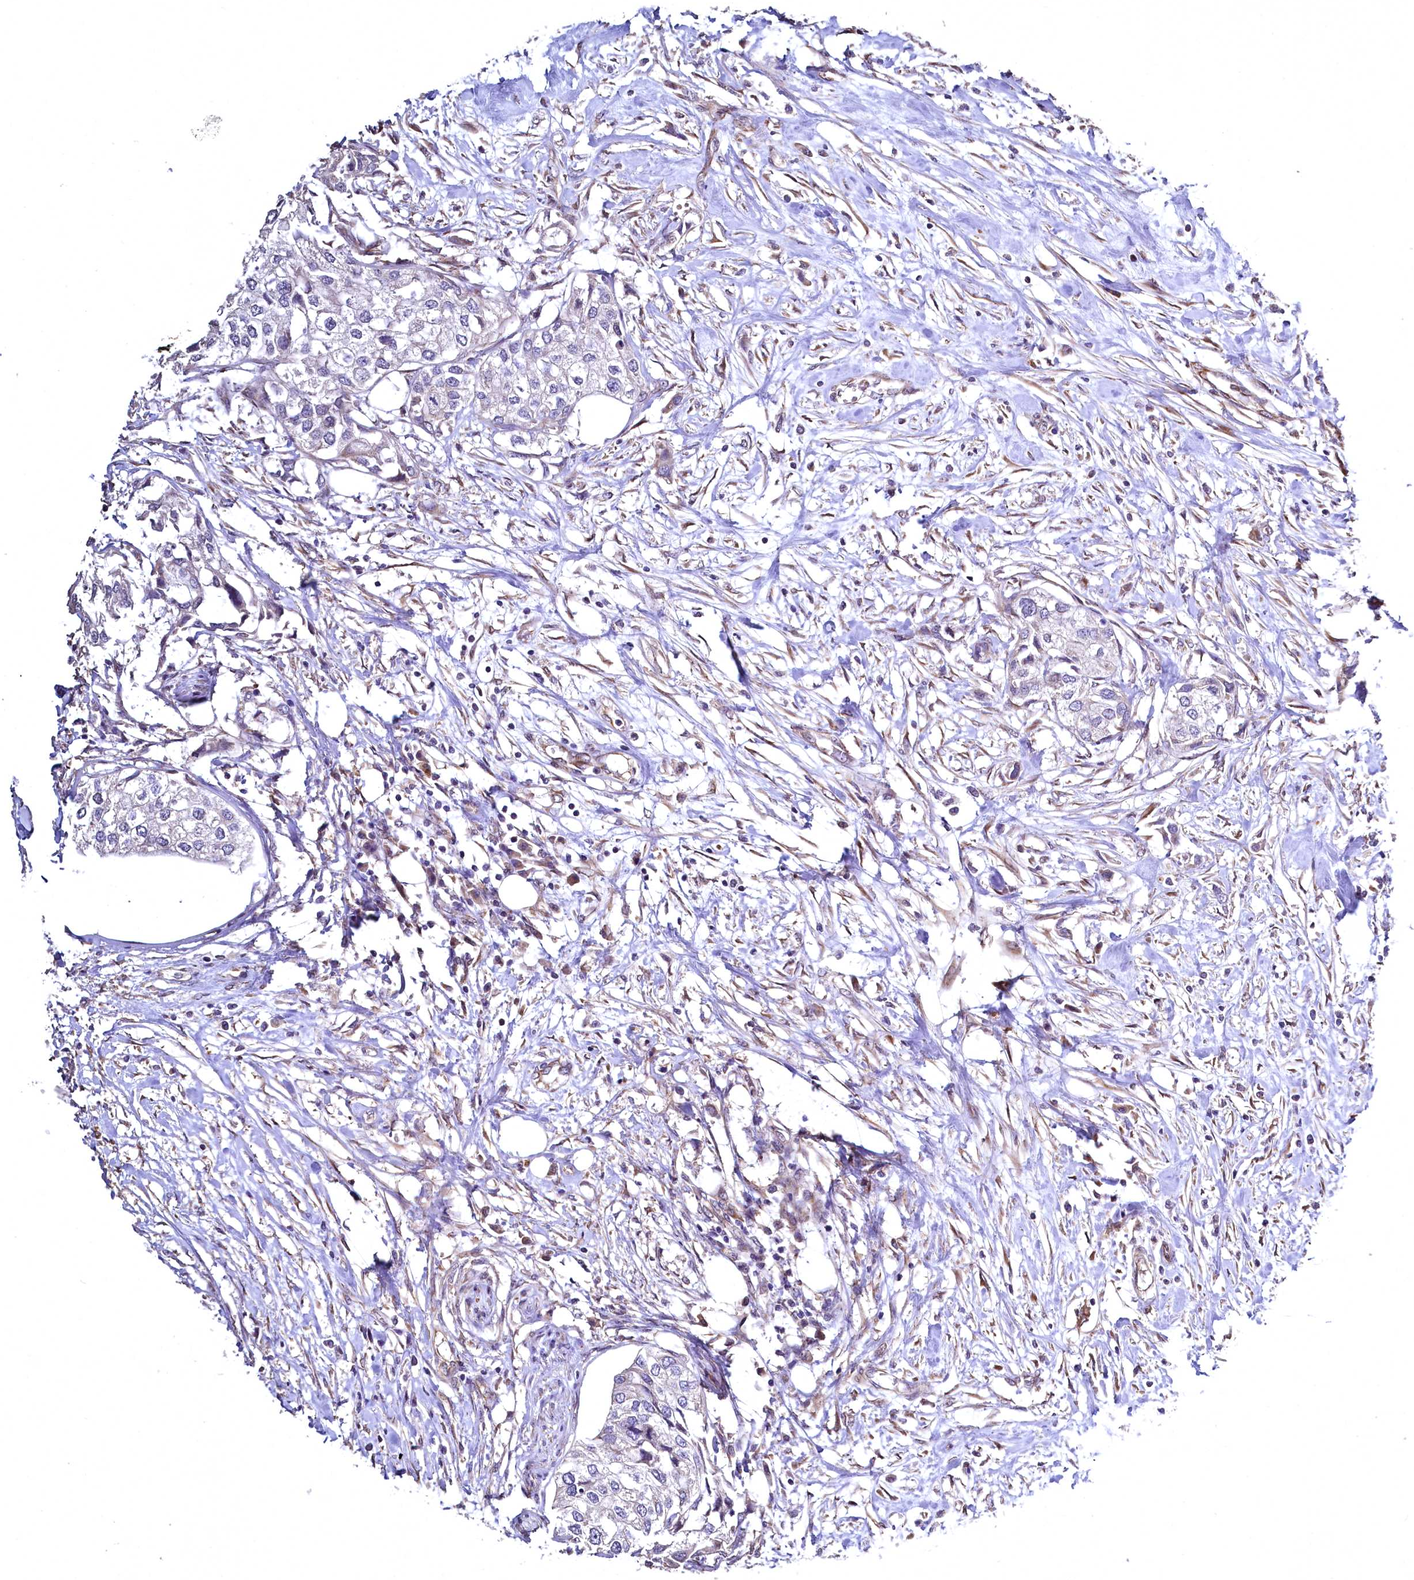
{"staining": {"intensity": "negative", "quantity": "none", "location": "none"}, "tissue": "urothelial cancer", "cell_type": "Tumor cells", "image_type": "cancer", "snomed": [{"axis": "morphology", "description": "Urothelial carcinoma, High grade"}, {"axis": "topography", "description": "Urinary bladder"}], "caption": "A high-resolution image shows immunohistochemistry (IHC) staining of urothelial carcinoma (high-grade), which demonstrates no significant expression in tumor cells. (IHC, brightfield microscopy, high magnification).", "gene": "TBCEL", "patient": {"sex": "male", "age": 64}}